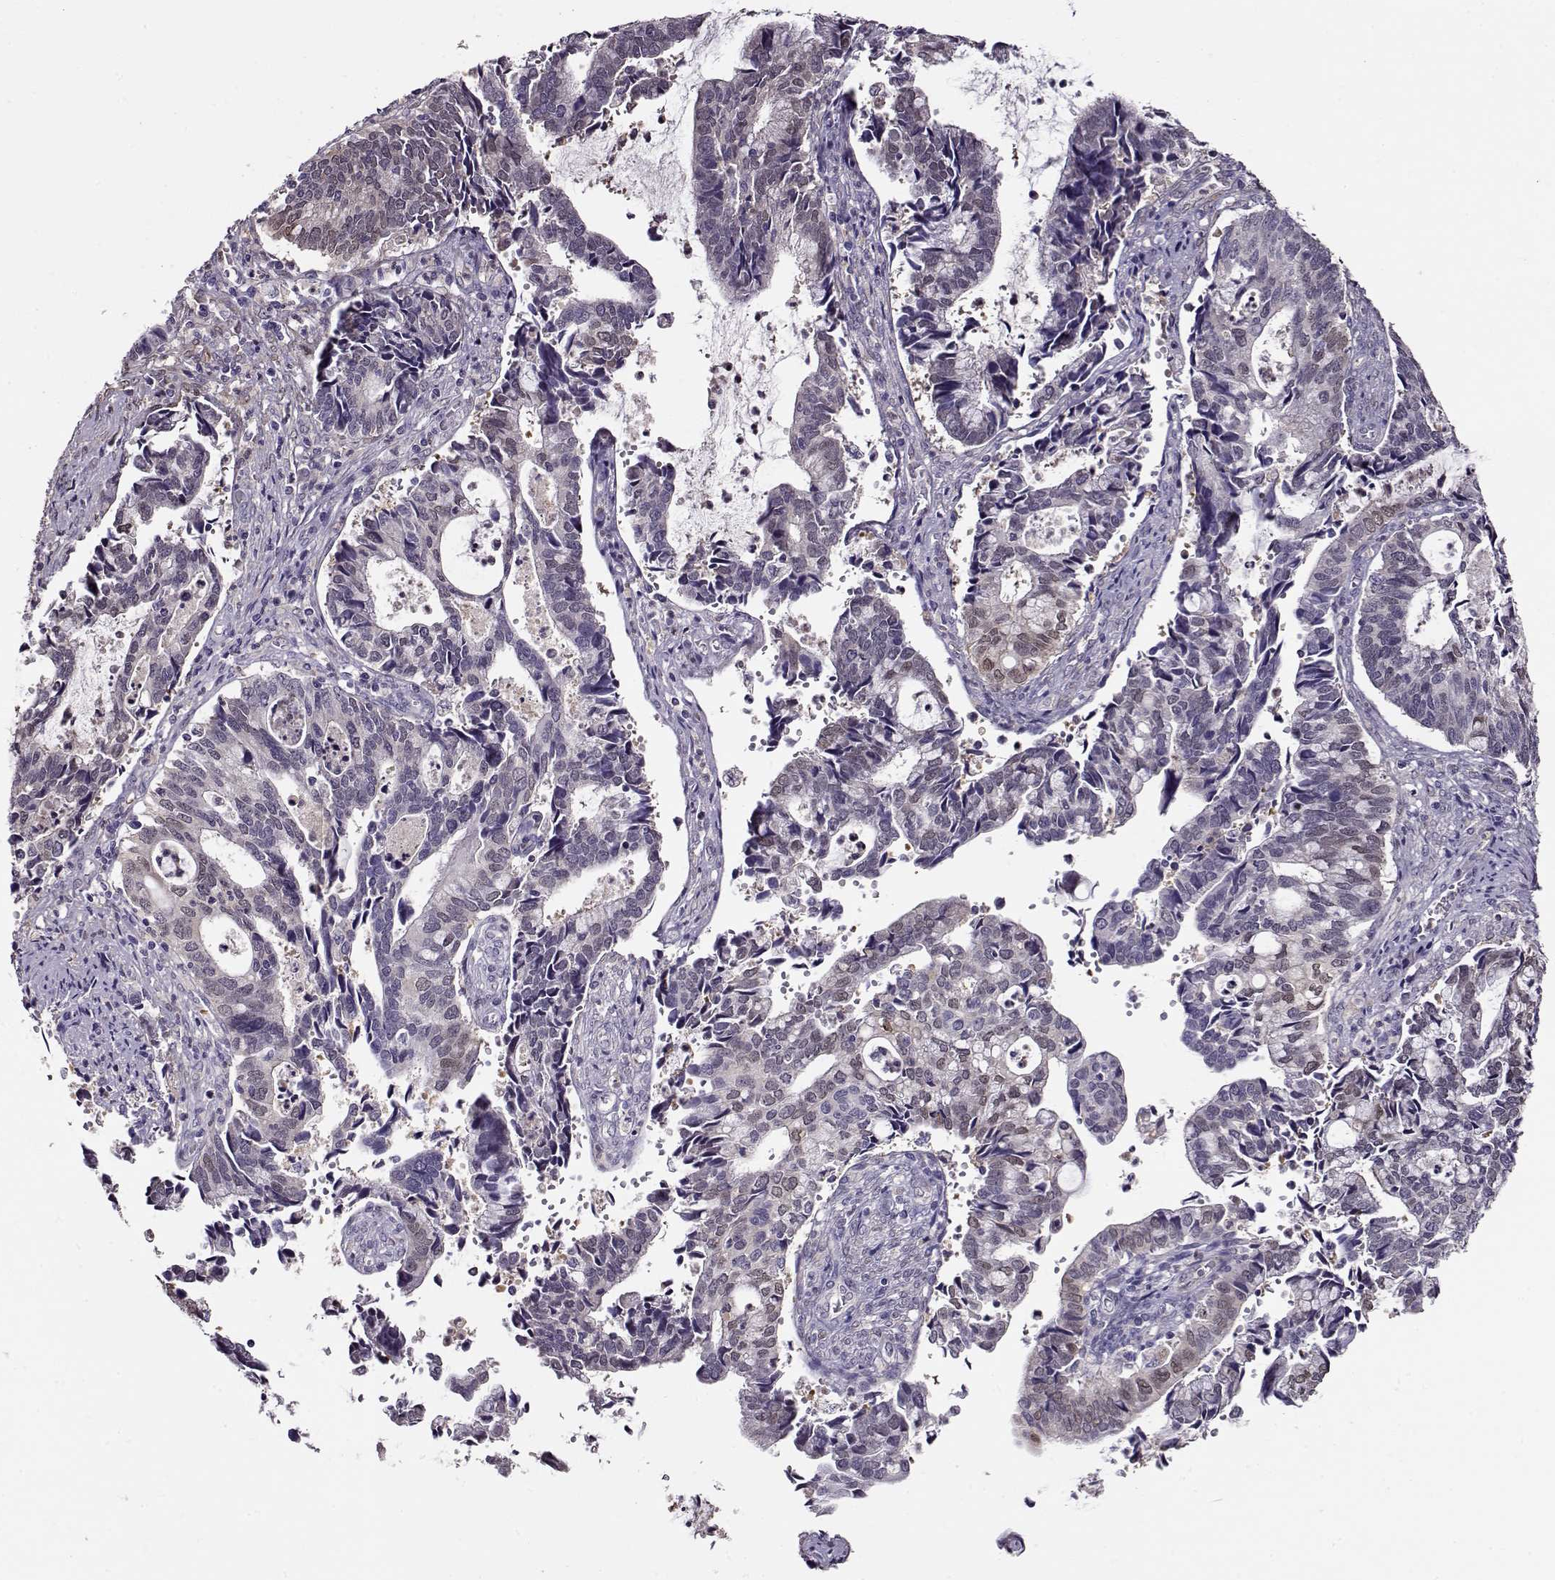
{"staining": {"intensity": "weak", "quantity": "<25%", "location": "nuclear"}, "tissue": "cervical cancer", "cell_type": "Tumor cells", "image_type": "cancer", "snomed": [{"axis": "morphology", "description": "Adenocarcinoma, NOS"}, {"axis": "topography", "description": "Cervix"}], "caption": "This is an immunohistochemistry micrograph of human cervical adenocarcinoma. There is no positivity in tumor cells.", "gene": "CCR8", "patient": {"sex": "female", "age": 42}}